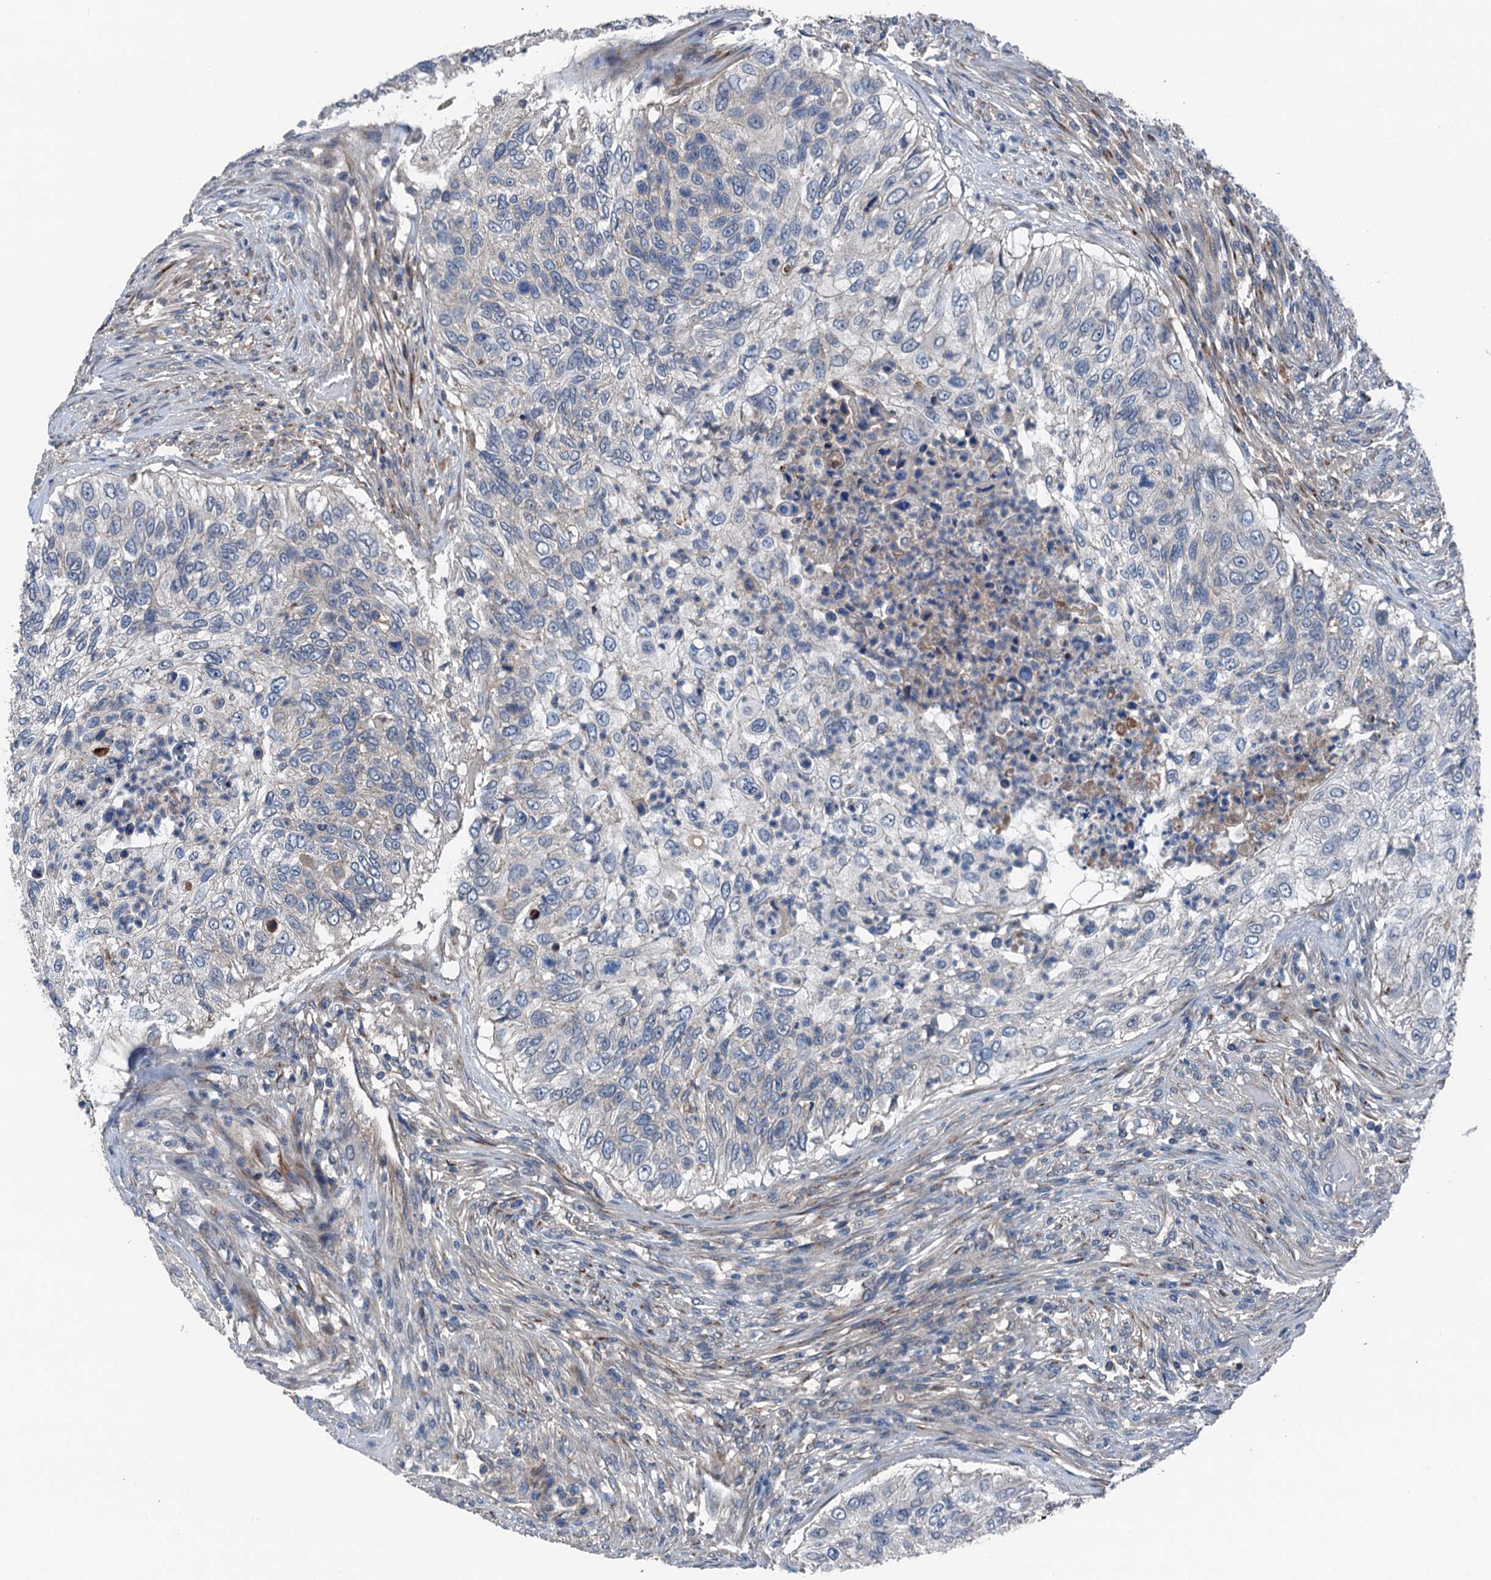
{"staining": {"intensity": "negative", "quantity": "none", "location": "none"}, "tissue": "urothelial cancer", "cell_type": "Tumor cells", "image_type": "cancer", "snomed": [{"axis": "morphology", "description": "Urothelial carcinoma, High grade"}, {"axis": "topography", "description": "Urinary bladder"}], "caption": "Tumor cells show no significant protein positivity in urothelial cancer.", "gene": "SLC2A10", "patient": {"sex": "female", "age": 60}}